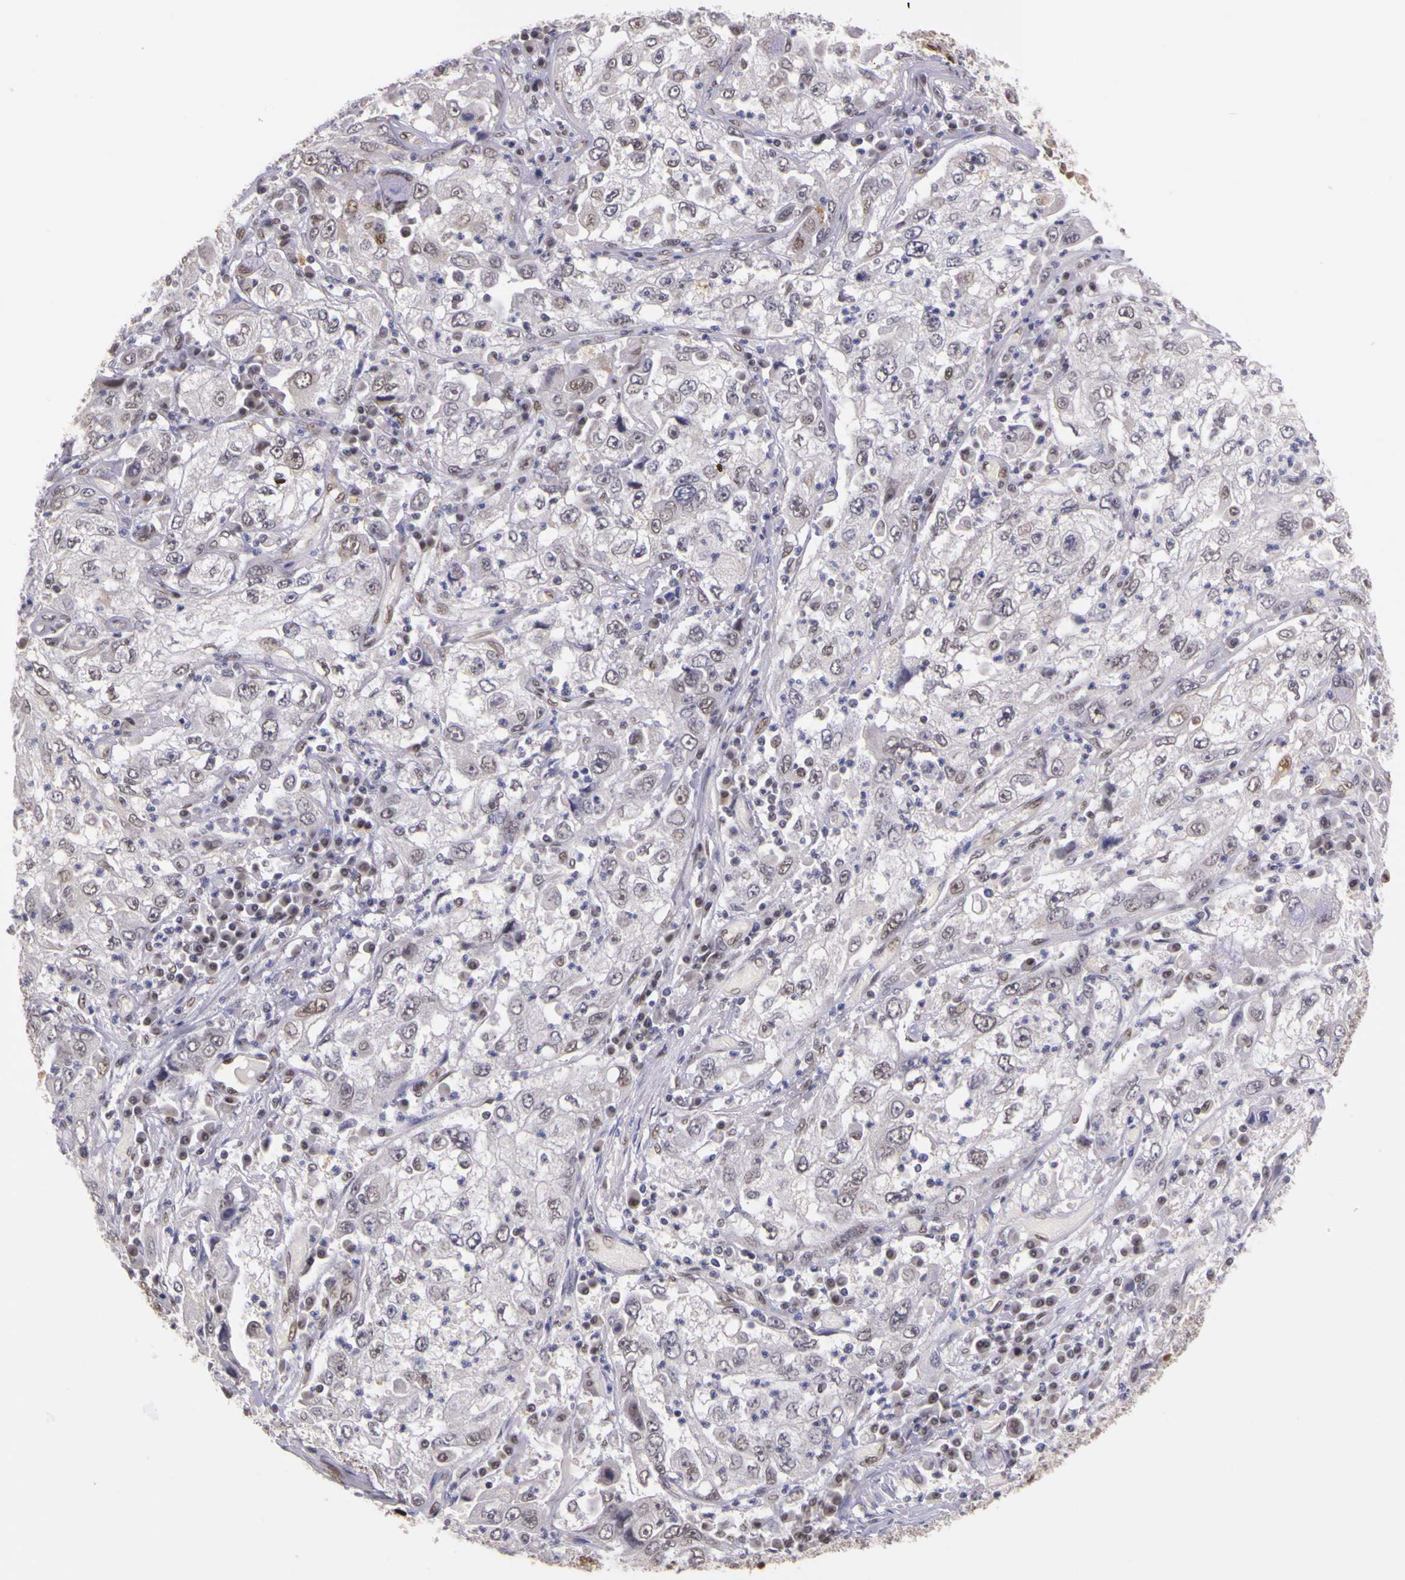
{"staining": {"intensity": "weak", "quantity": "25%-75%", "location": "nuclear"}, "tissue": "cervical cancer", "cell_type": "Tumor cells", "image_type": "cancer", "snomed": [{"axis": "morphology", "description": "Squamous cell carcinoma, NOS"}, {"axis": "topography", "description": "Cervix"}], "caption": "The photomicrograph displays a brown stain indicating the presence of a protein in the nuclear of tumor cells in squamous cell carcinoma (cervical). (IHC, brightfield microscopy, high magnification).", "gene": "WDR13", "patient": {"sex": "female", "age": 36}}